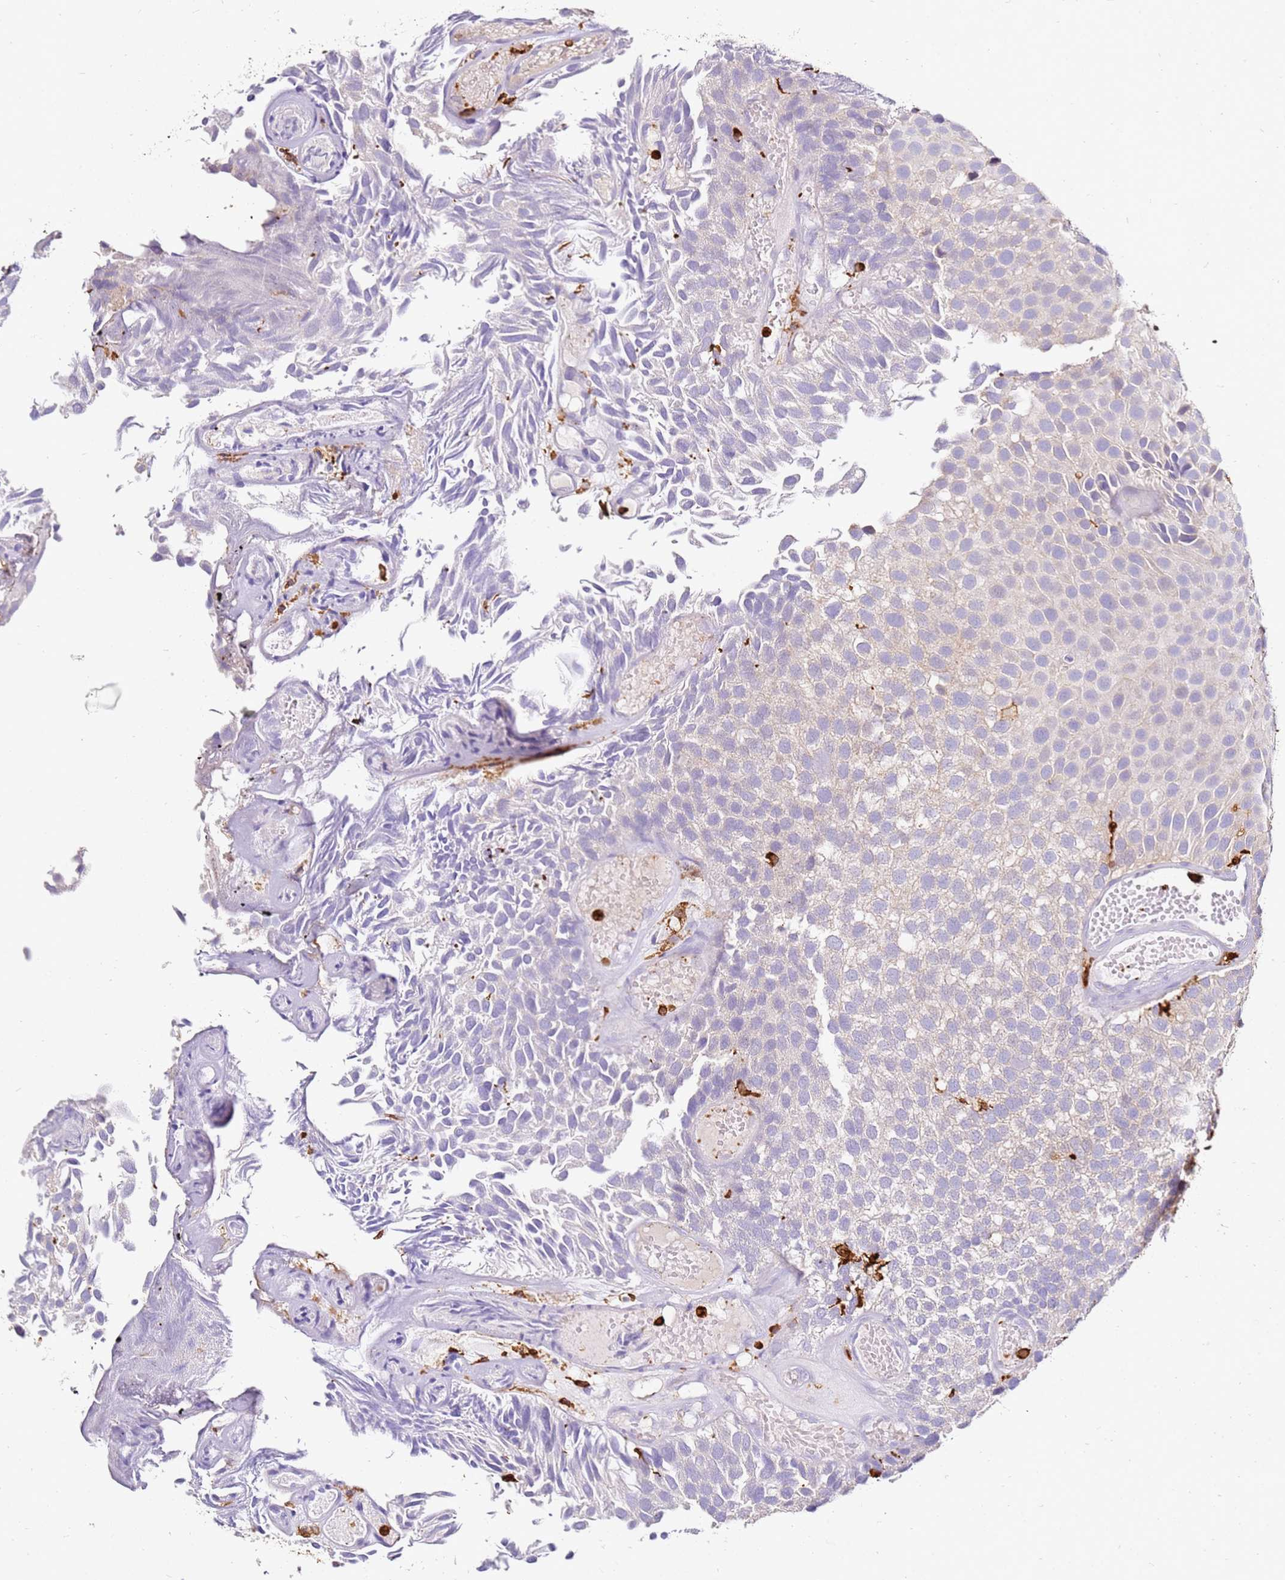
{"staining": {"intensity": "weak", "quantity": "<25%", "location": "cytoplasmic/membranous"}, "tissue": "urothelial cancer", "cell_type": "Tumor cells", "image_type": "cancer", "snomed": [{"axis": "morphology", "description": "Urothelial carcinoma, Low grade"}, {"axis": "topography", "description": "Urinary bladder"}], "caption": "The immunohistochemistry photomicrograph has no significant positivity in tumor cells of urothelial carcinoma (low-grade) tissue.", "gene": "CORO1A", "patient": {"sex": "male", "age": 89}}